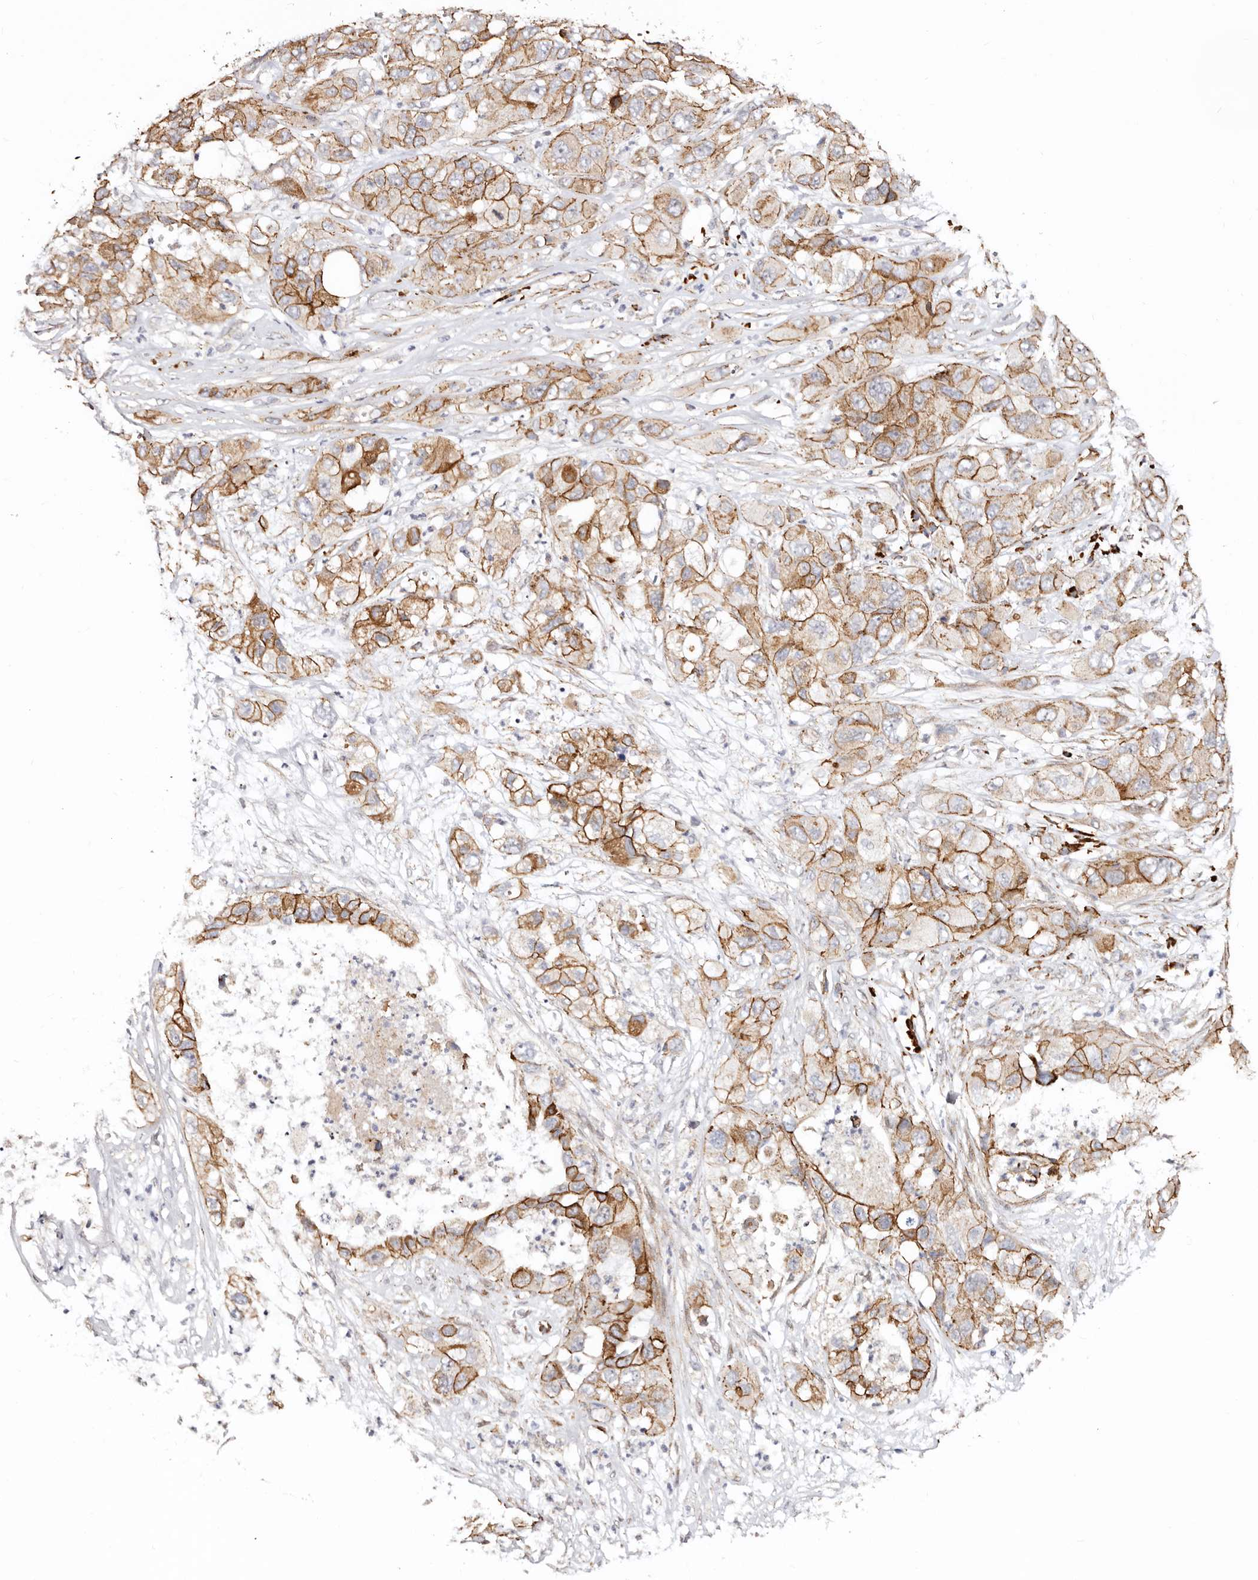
{"staining": {"intensity": "strong", "quantity": ">75%", "location": "cytoplasmic/membranous"}, "tissue": "pancreatic cancer", "cell_type": "Tumor cells", "image_type": "cancer", "snomed": [{"axis": "morphology", "description": "Adenocarcinoma, NOS"}, {"axis": "topography", "description": "Pancreas"}], "caption": "Immunohistochemistry image of neoplastic tissue: human pancreatic adenocarcinoma stained using immunohistochemistry (IHC) displays high levels of strong protein expression localized specifically in the cytoplasmic/membranous of tumor cells, appearing as a cytoplasmic/membranous brown color.", "gene": "CTNNB1", "patient": {"sex": "female", "age": 78}}